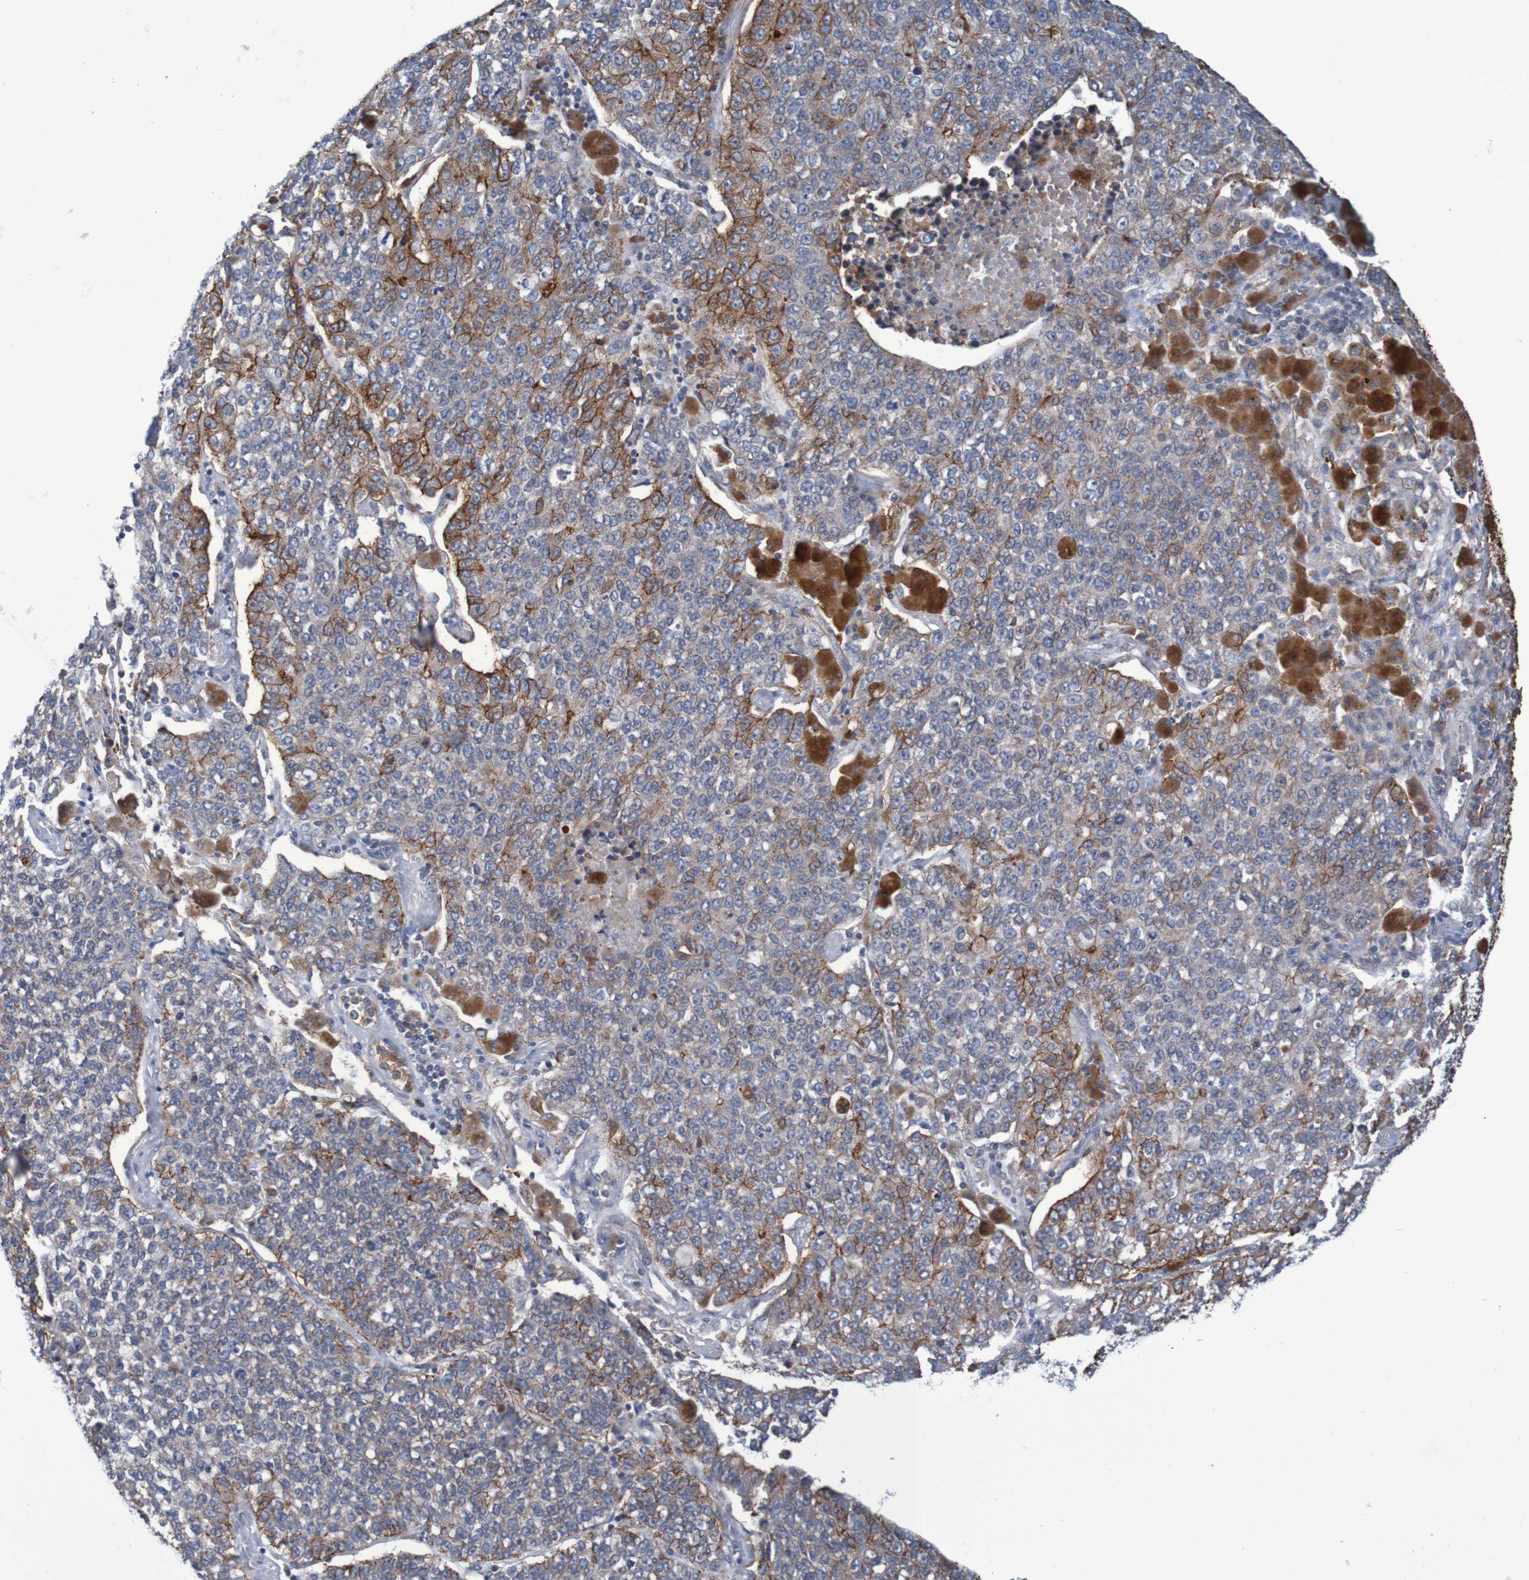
{"staining": {"intensity": "strong", "quantity": "<25%", "location": "cytoplasmic/membranous"}, "tissue": "lung cancer", "cell_type": "Tumor cells", "image_type": "cancer", "snomed": [{"axis": "morphology", "description": "Adenocarcinoma, NOS"}, {"axis": "topography", "description": "Lung"}], "caption": "Immunohistochemical staining of human adenocarcinoma (lung) reveals medium levels of strong cytoplasmic/membranous protein staining in about <25% of tumor cells.", "gene": "CLDN18", "patient": {"sex": "male", "age": 49}}